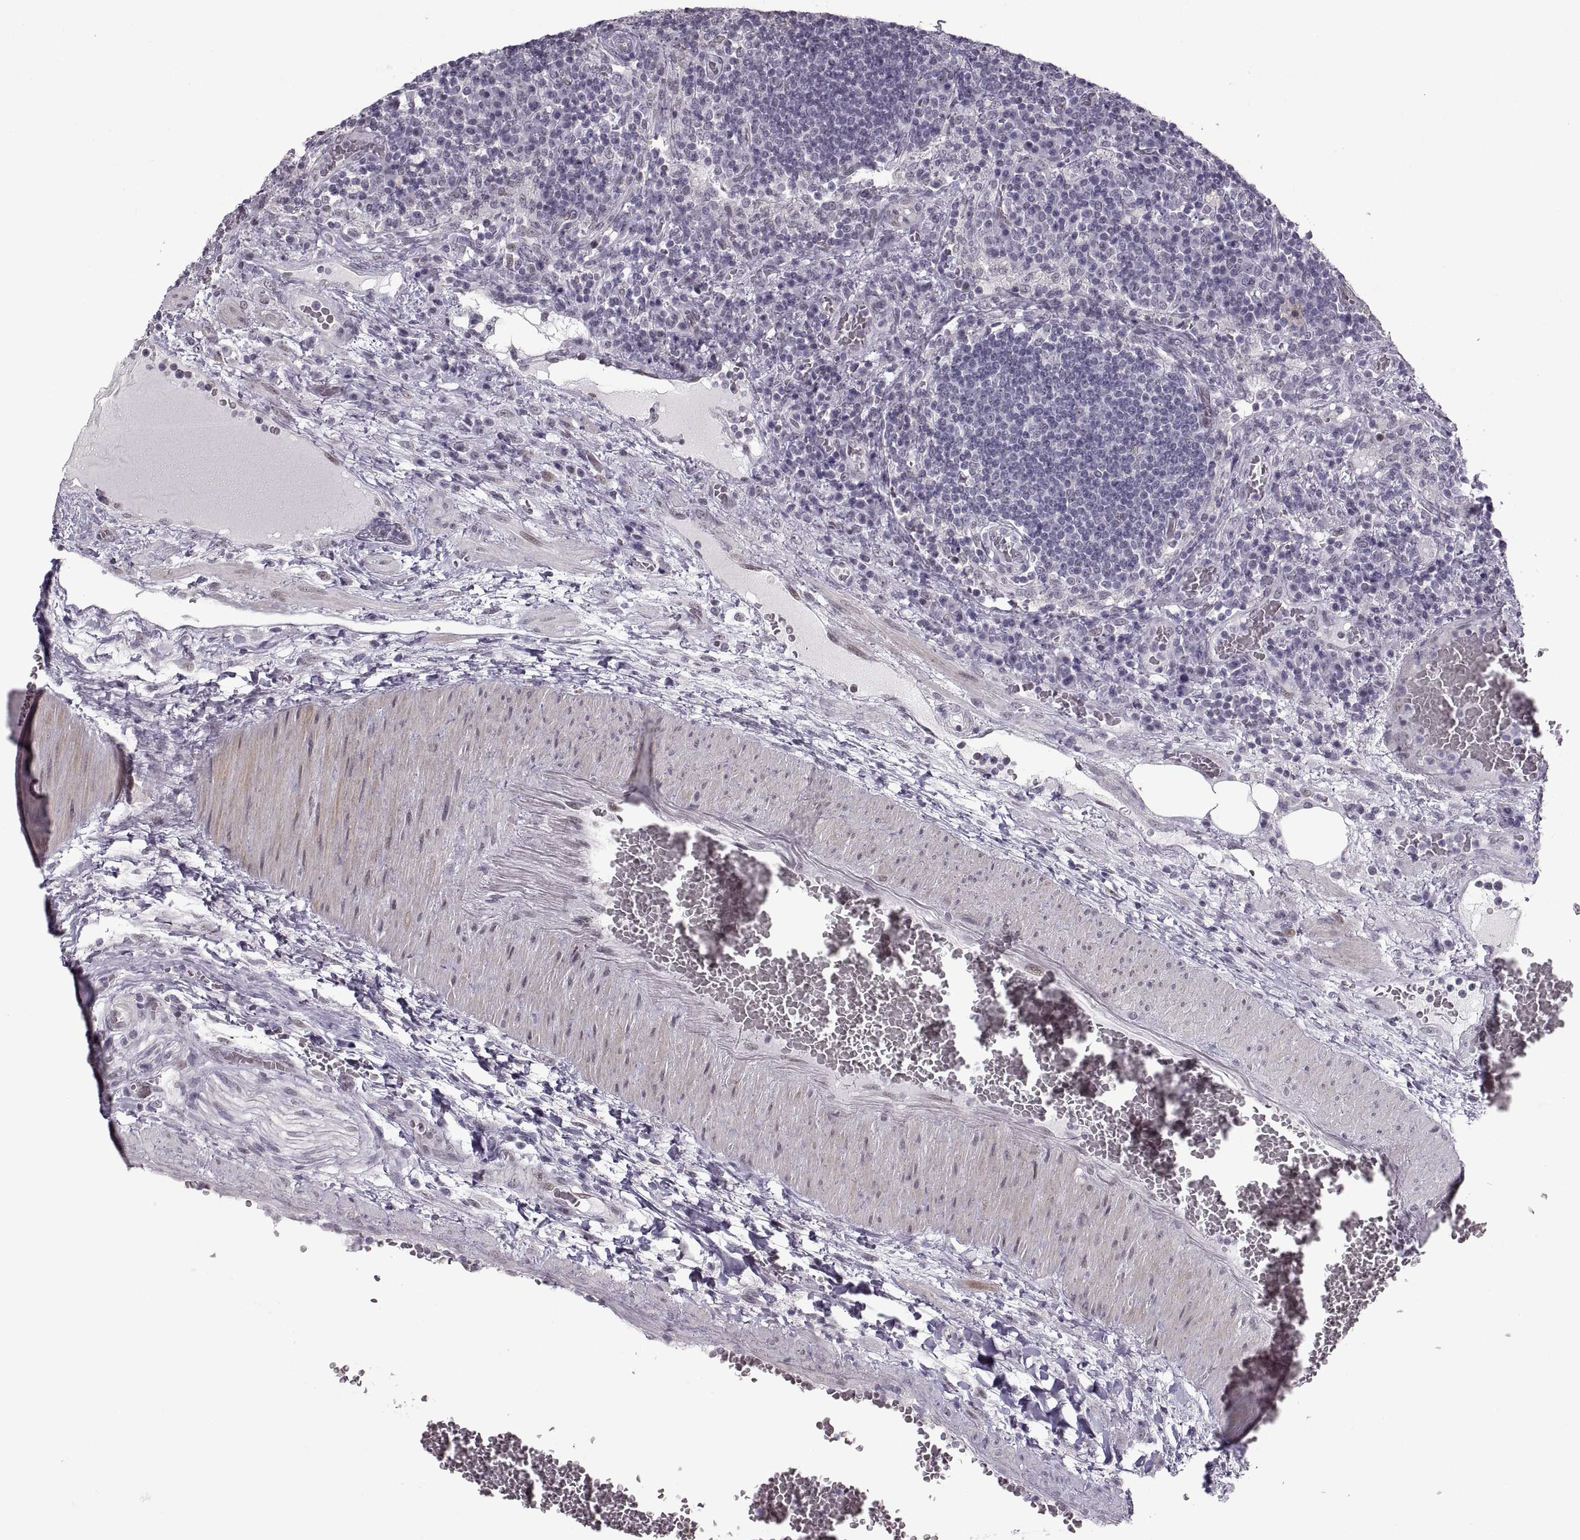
{"staining": {"intensity": "negative", "quantity": "none", "location": "none"}, "tissue": "lymph node", "cell_type": "Germinal center cells", "image_type": "normal", "snomed": [{"axis": "morphology", "description": "Normal tissue, NOS"}, {"axis": "topography", "description": "Lymph node"}], "caption": "The IHC image has no significant expression in germinal center cells of lymph node.", "gene": "NANOS3", "patient": {"sex": "male", "age": 63}}